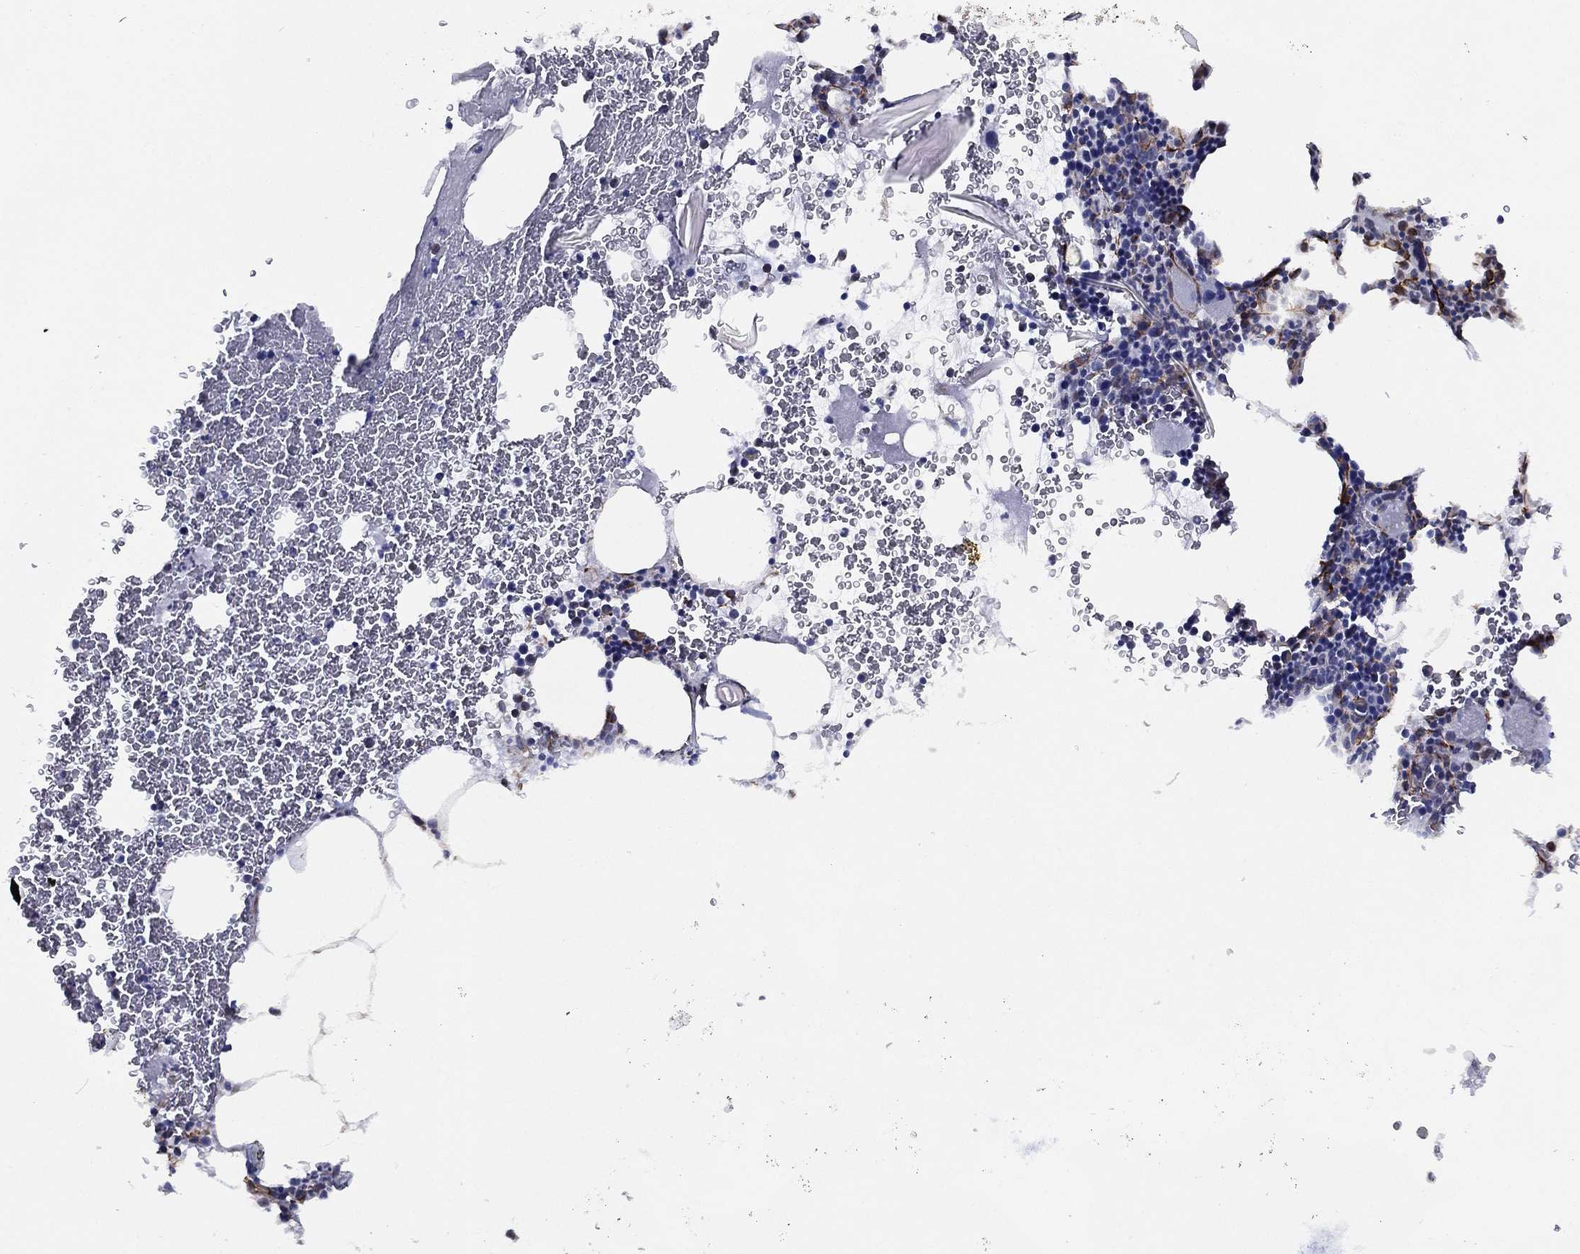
{"staining": {"intensity": "negative", "quantity": "none", "location": "none"}, "tissue": "bone marrow", "cell_type": "Hematopoietic cells", "image_type": "normal", "snomed": [{"axis": "morphology", "description": "Normal tissue, NOS"}, {"axis": "topography", "description": "Bone marrow"}], "caption": "IHC photomicrograph of unremarkable bone marrow: human bone marrow stained with DAB (3,3'-diaminobenzidine) reveals no significant protein expression in hematopoietic cells. (Brightfield microscopy of DAB IHC at high magnification).", "gene": "MAS1", "patient": {"sex": "female", "age": 79}}